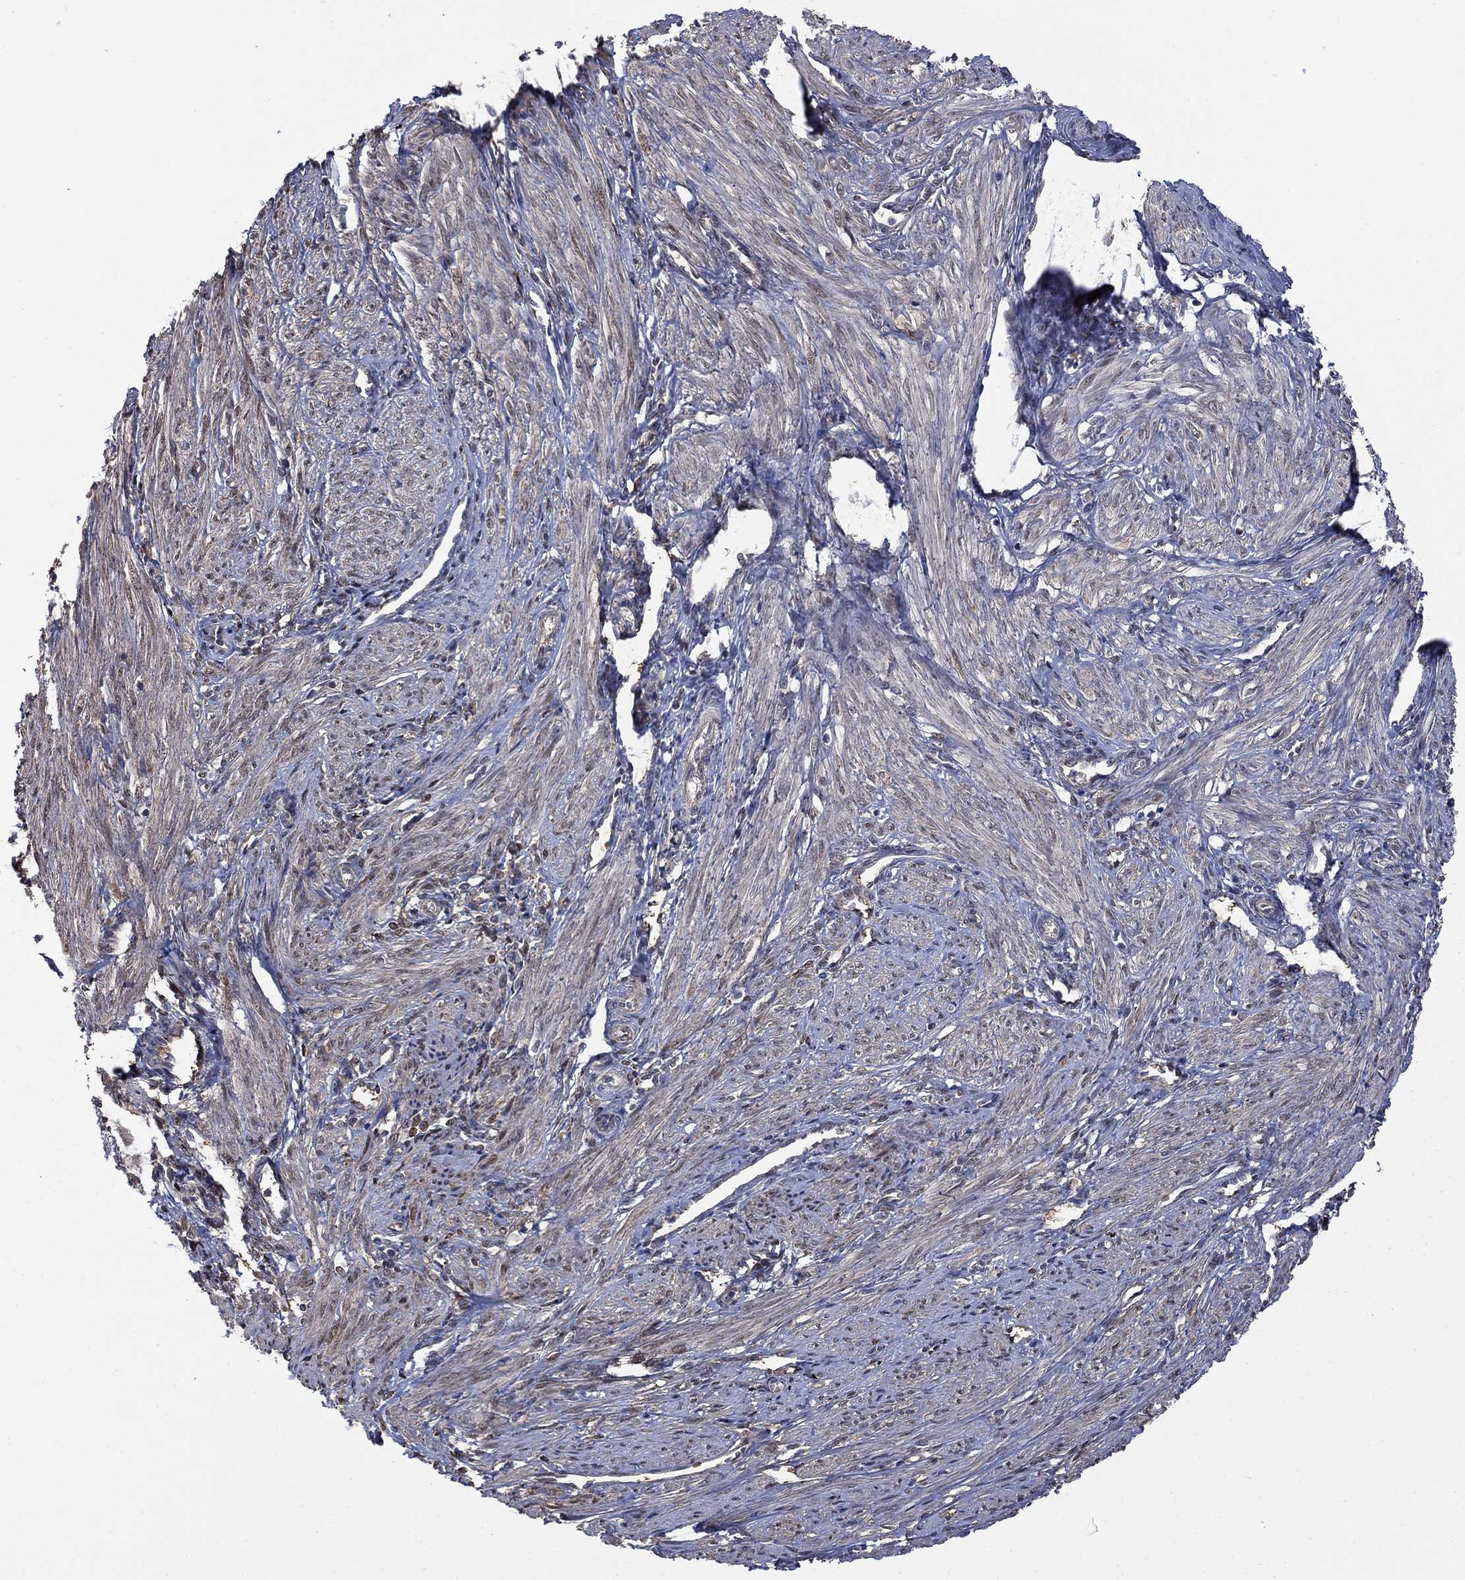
{"staining": {"intensity": "negative", "quantity": "none", "location": "none"}, "tissue": "endometrium", "cell_type": "Cells in endometrial stroma", "image_type": "normal", "snomed": [{"axis": "morphology", "description": "Normal tissue, NOS"}, {"axis": "topography", "description": "Endometrium"}], "caption": "A high-resolution histopathology image shows immunohistochemistry (IHC) staining of benign endometrium, which displays no significant expression in cells in endometrial stroma.", "gene": "PDZD2", "patient": {"sex": "female", "age": 37}}